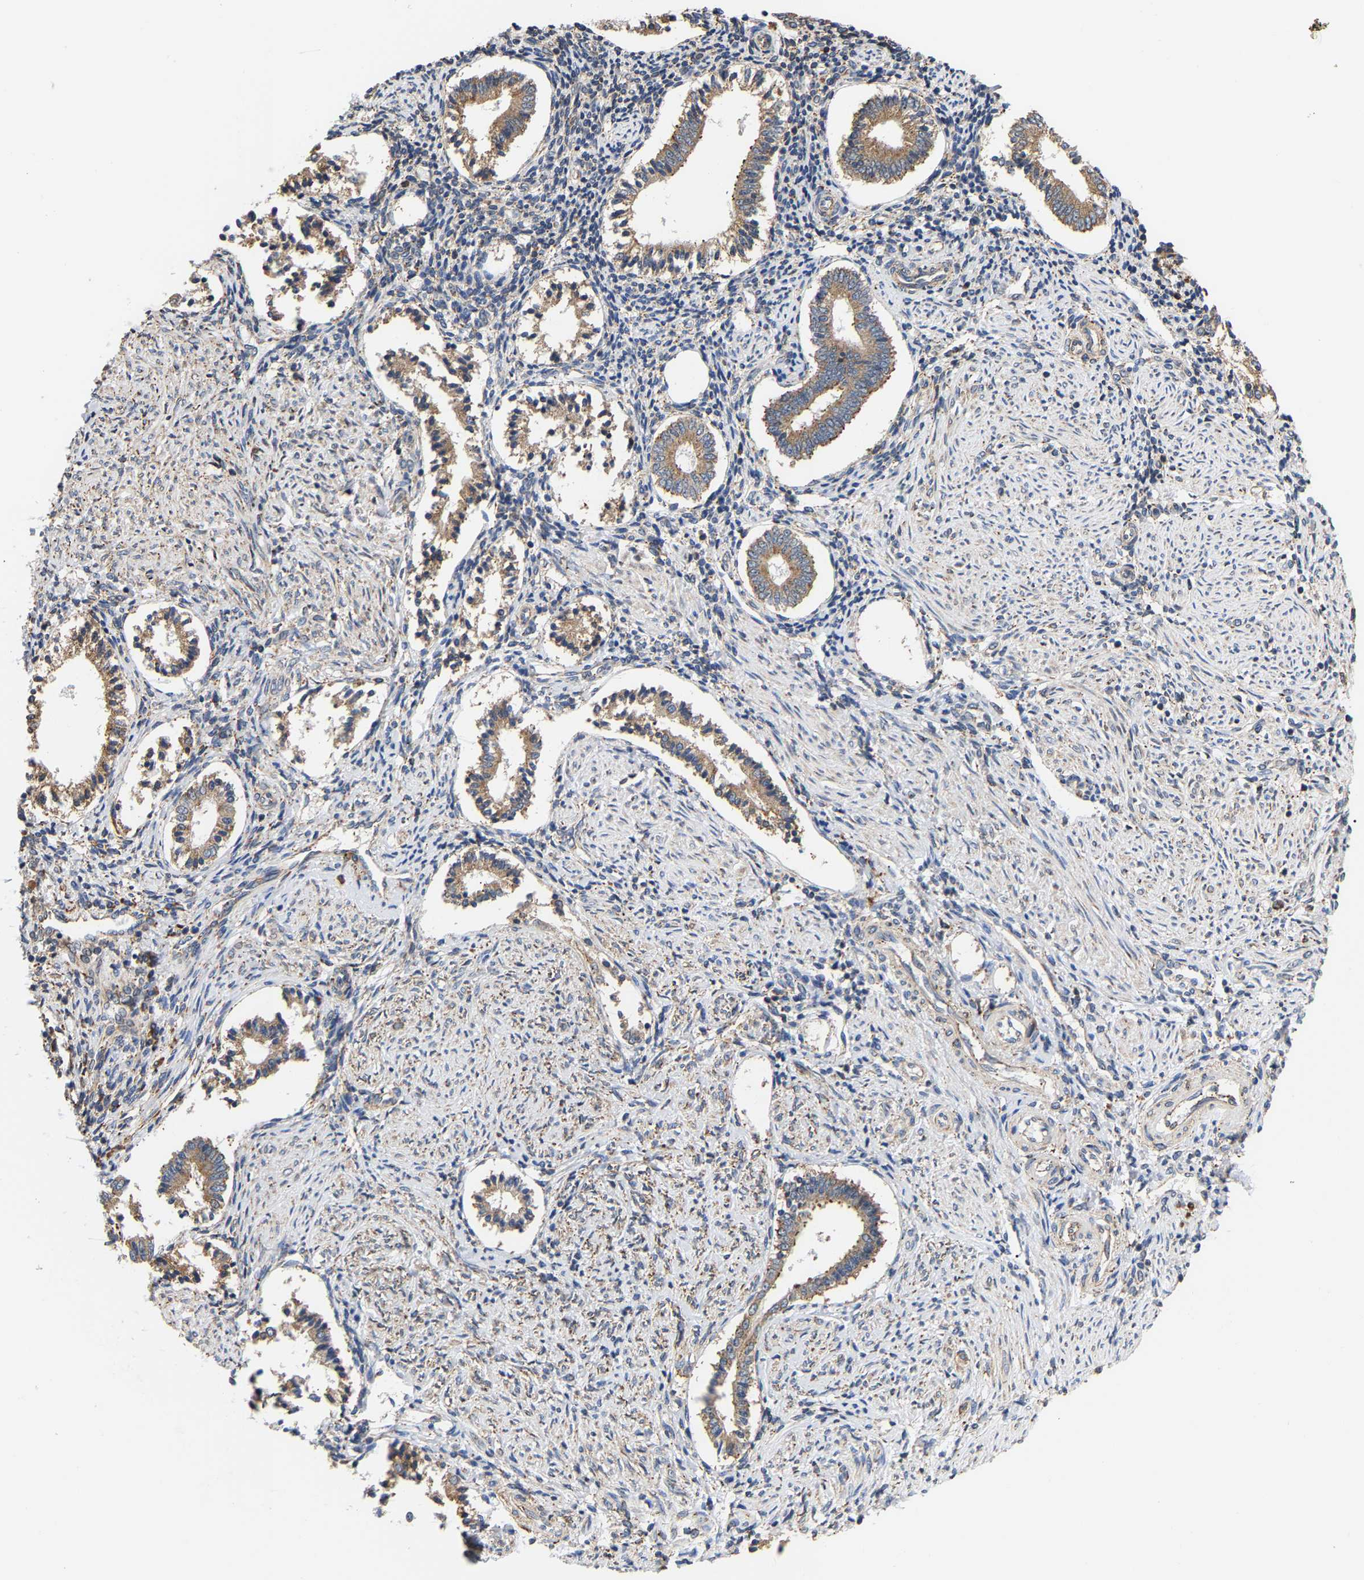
{"staining": {"intensity": "weak", "quantity": "<25%", "location": "cytoplasmic/membranous"}, "tissue": "endometrium", "cell_type": "Cells in endometrial stroma", "image_type": "normal", "snomed": [{"axis": "morphology", "description": "Normal tissue, NOS"}, {"axis": "topography", "description": "Endometrium"}], "caption": "This is an immunohistochemistry micrograph of unremarkable endometrium. There is no positivity in cells in endometrial stroma.", "gene": "ARAP1", "patient": {"sex": "female", "age": 42}}